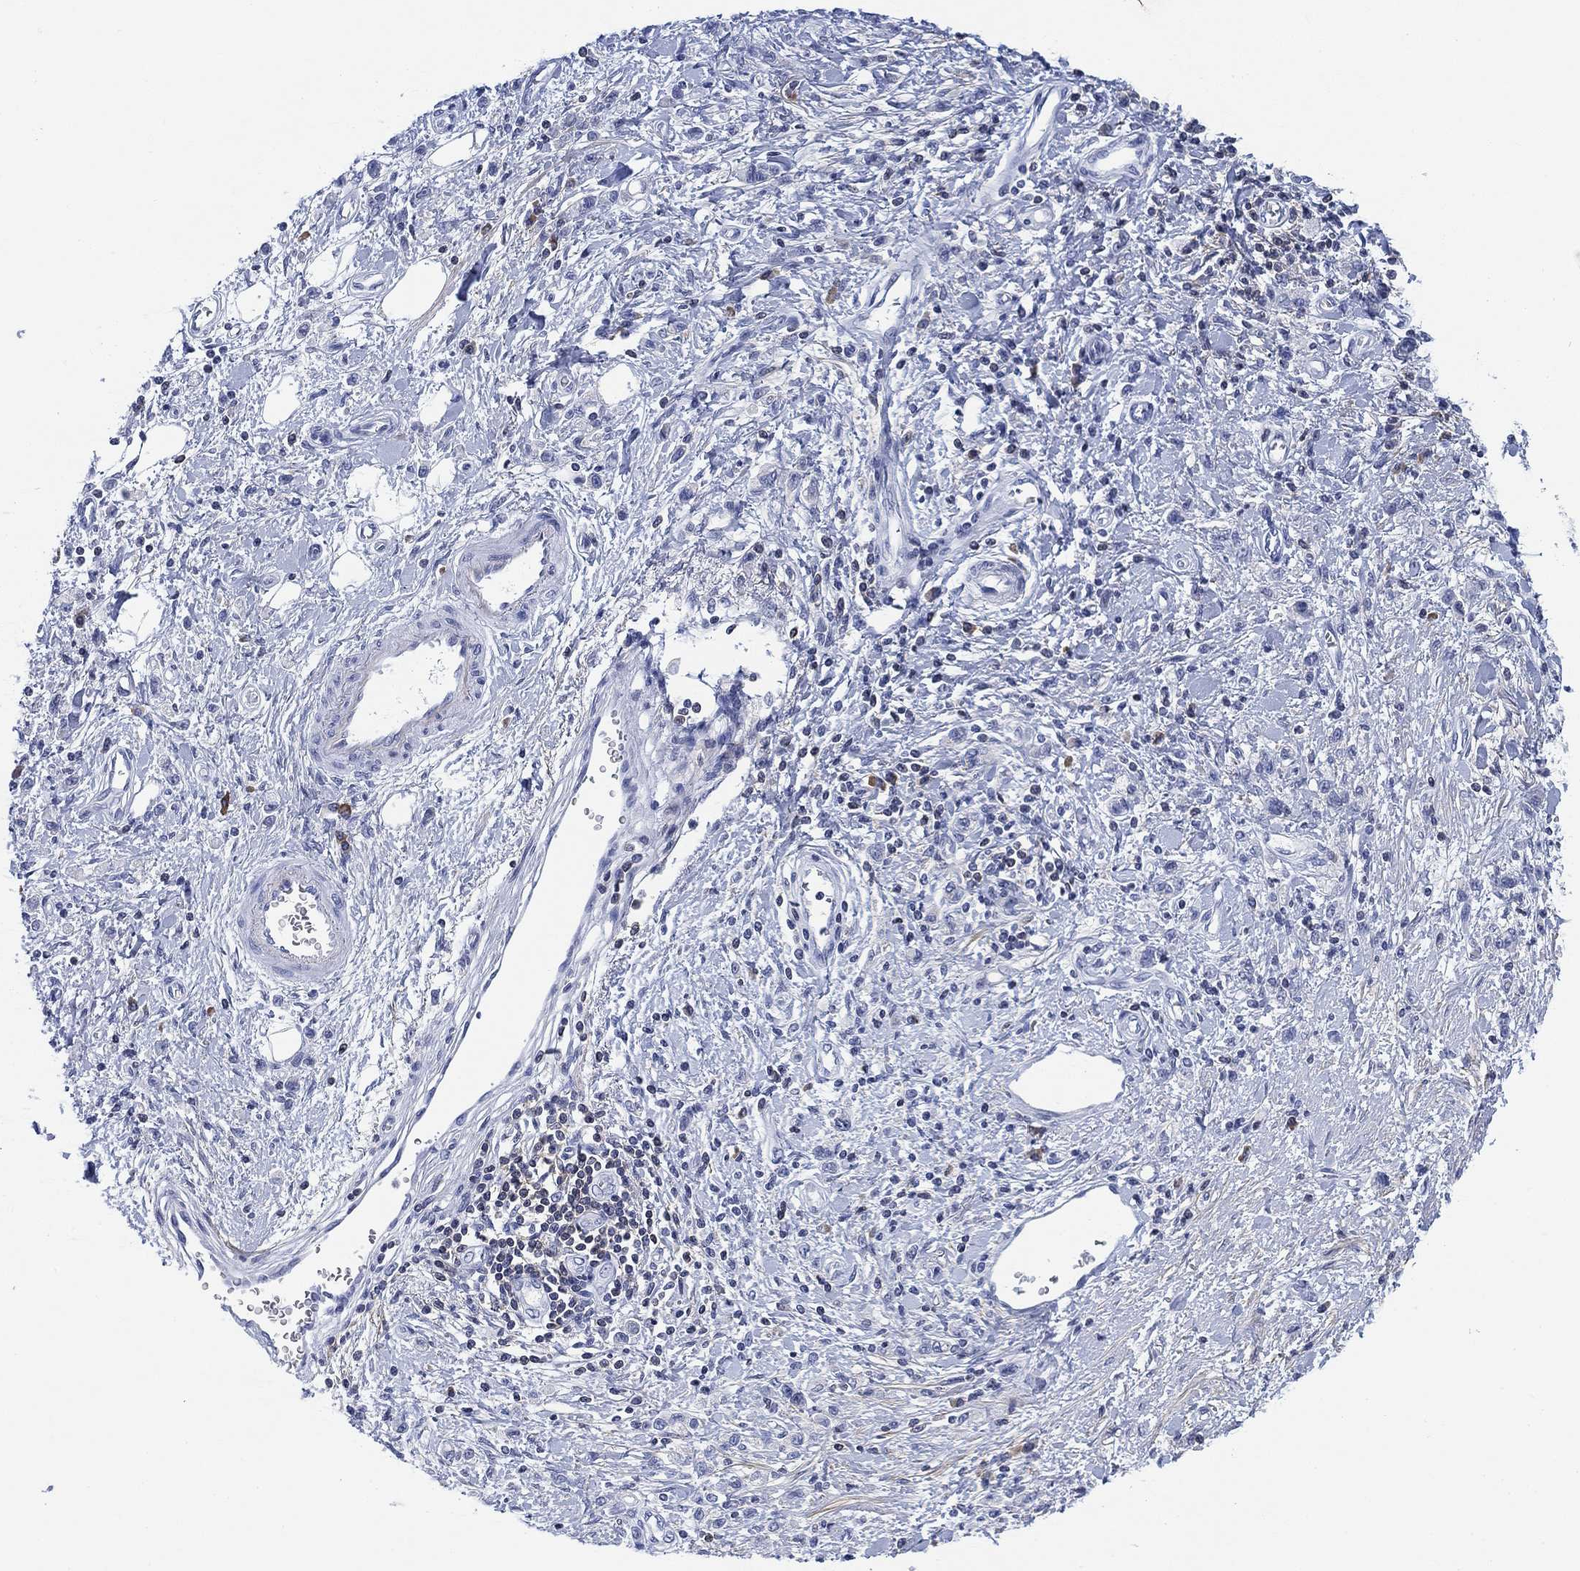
{"staining": {"intensity": "negative", "quantity": "none", "location": "none"}, "tissue": "stomach cancer", "cell_type": "Tumor cells", "image_type": "cancer", "snomed": [{"axis": "morphology", "description": "Adenocarcinoma, NOS"}, {"axis": "topography", "description": "Stomach"}], "caption": "High magnification brightfield microscopy of stomach adenocarcinoma stained with DAB (3,3'-diaminobenzidine) (brown) and counterstained with hematoxylin (blue): tumor cells show no significant positivity. (Stains: DAB (3,3'-diaminobenzidine) immunohistochemistry with hematoxylin counter stain, Microscopy: brightfield microscopy at high magnification).", "gene": "FYB1", "patient": {"sex": "male", "age": 77}}